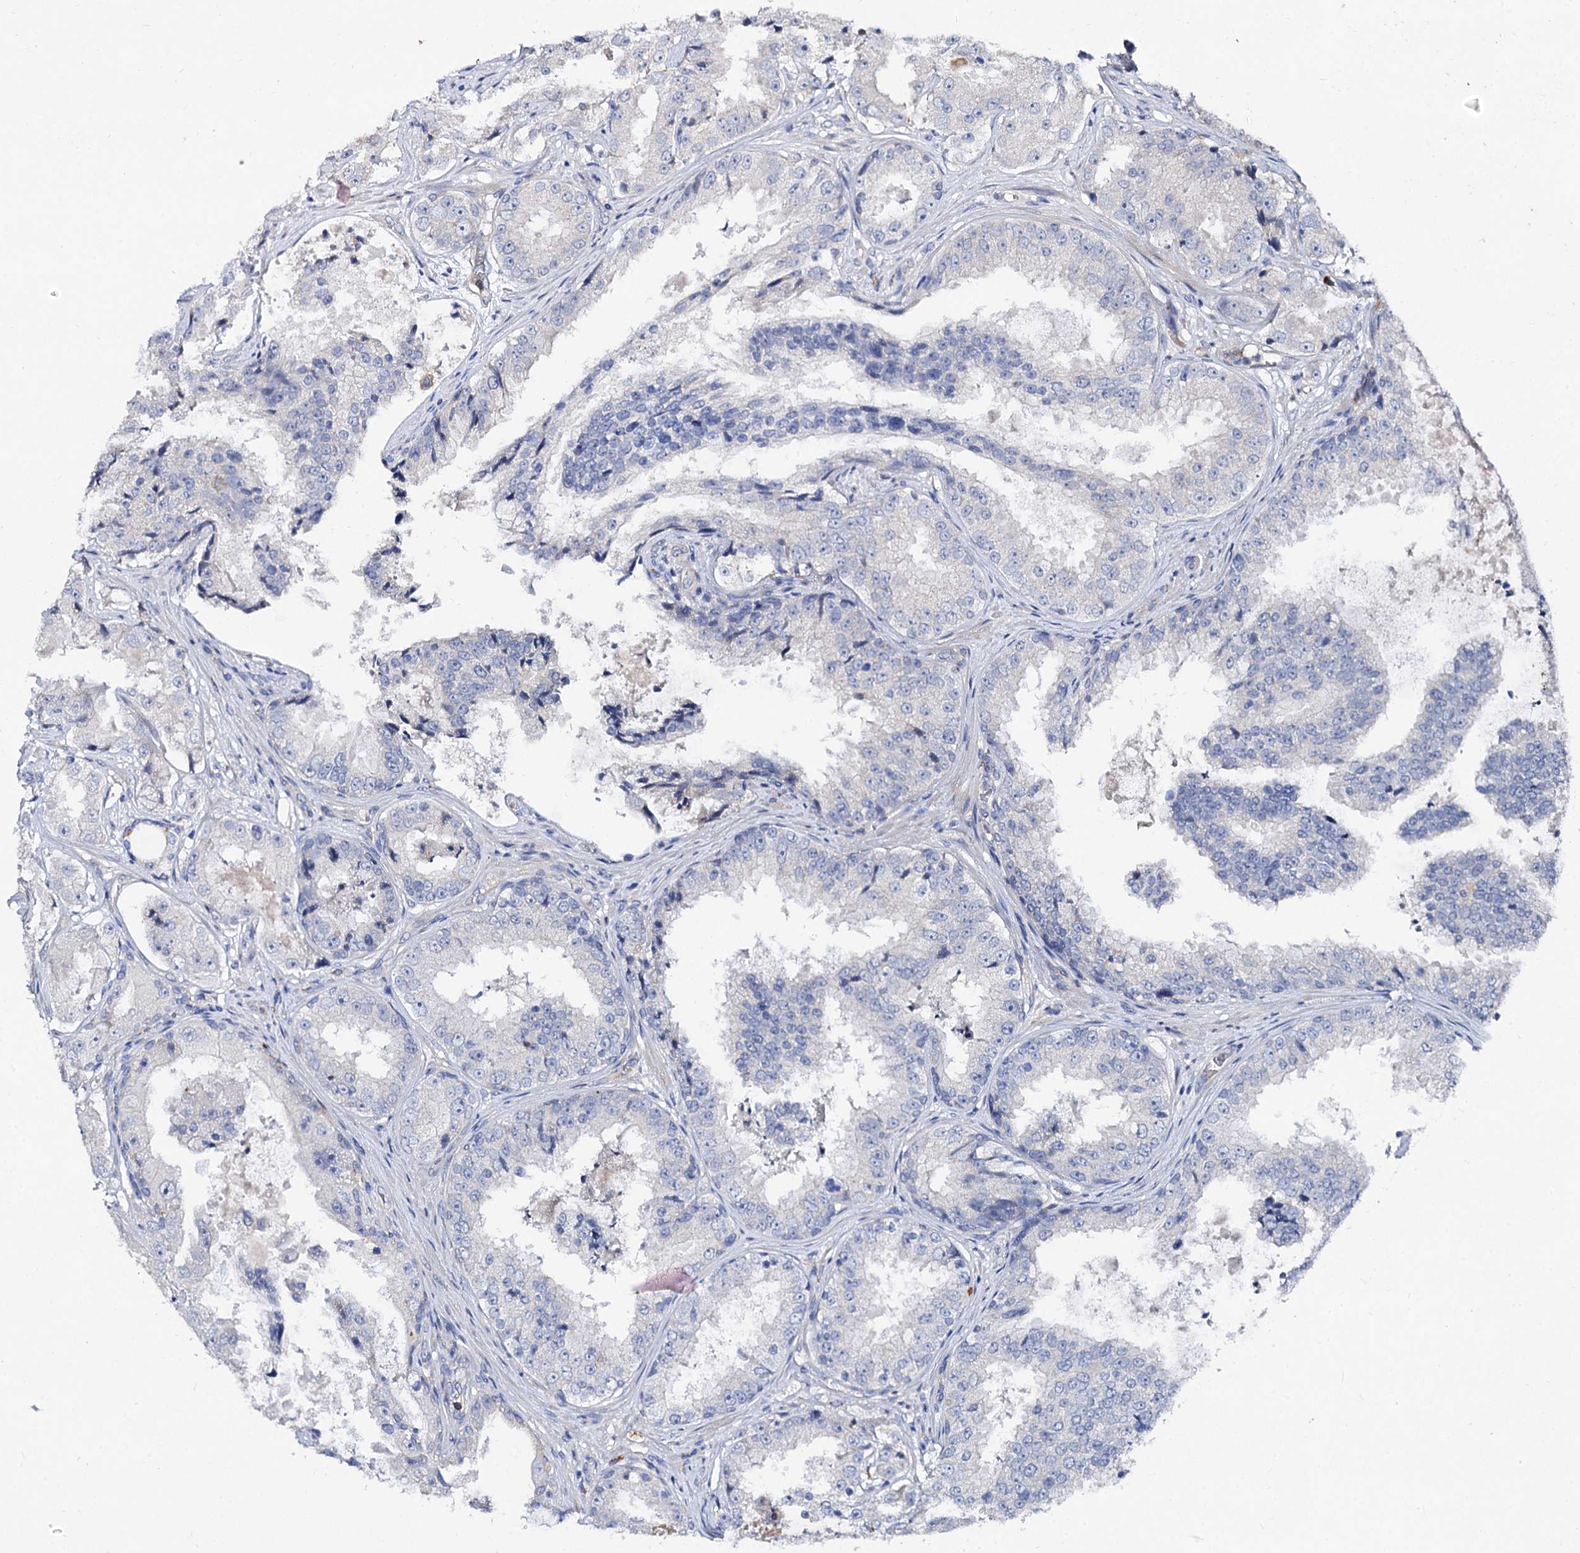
{"staining": {"intensity": "negative", "quantity": "none", "location": "none"}, "tissue": "prostate cancer", "cell_type": "Tumor cells", "image_type": "cancer", "snomed": [{"axis": "morphology", "description": "Adenocarcinoma, High grade"}, {"axis": "topography", "description": "Prostate"}], "caption": "Immunohistochemistry of human prostate cancer reveals no staining in tumor cells.", "gene": "HVCN1", "patient": {"sex": "male", "age": 73}}